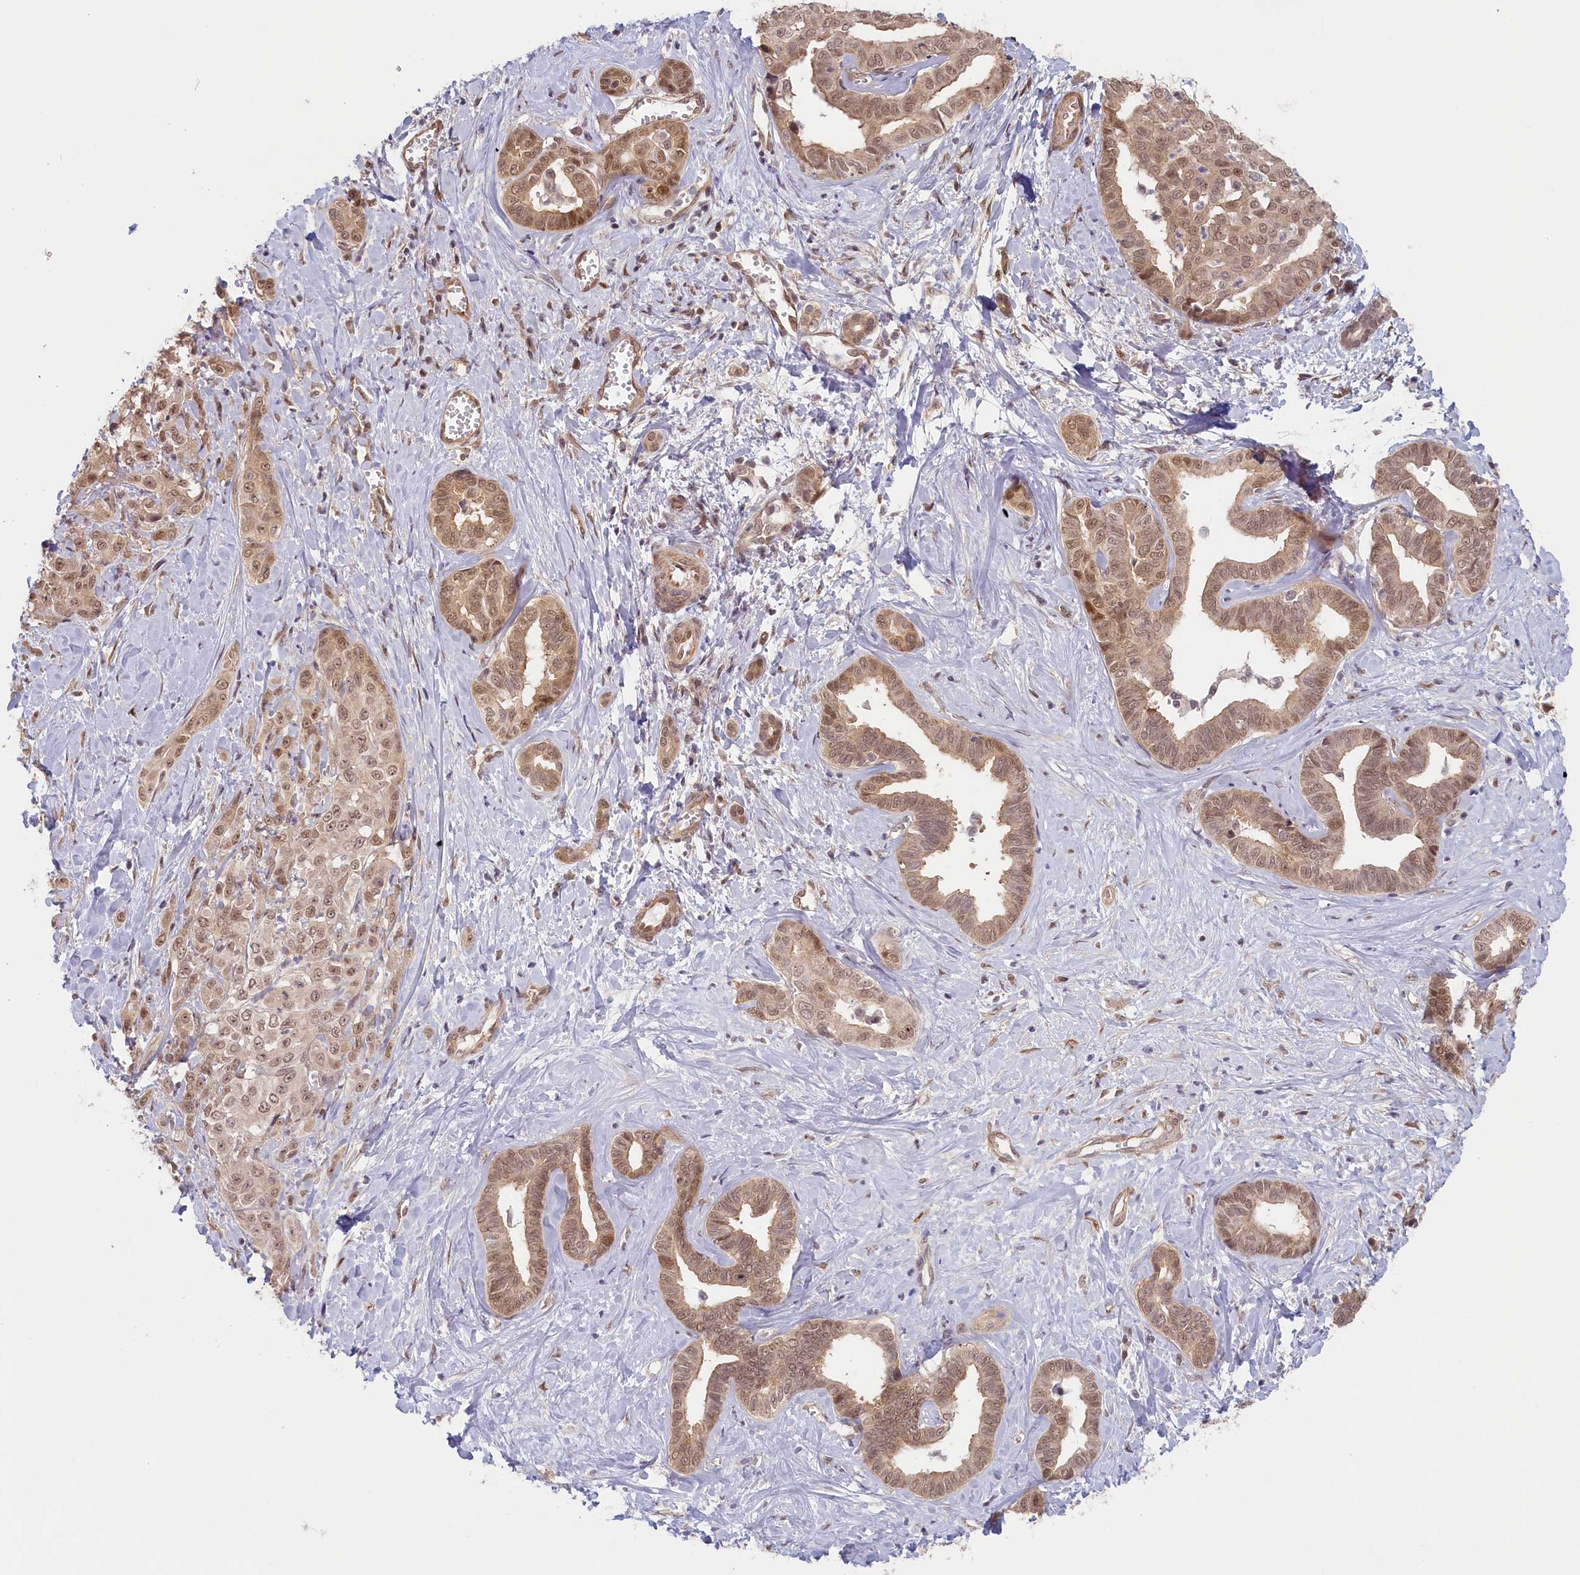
{"staining": {"intensity": "moderate", "quantity": ">75%", "location": "nuclear"}, "tissue": "liver cancer", "cell_type": "Tumor cells", "image_type": "cancer", "snomed": [{"axis": "morphology", "description": "Cholangiocarcinoma"}, {"axis": "topography", "description": "Liver"}], "caption": "A brown stain shows moderate nuclear positivity of a protein in human liver cancer (cholangiocarcinoma) tumor cells. The staining is performed using DAB brown chromogen to label protein expression. The nuclei are counter-stained blue using hematoxylin.", "gene": "C19orf44", "patient": {"sex": "female", "age": 77}}